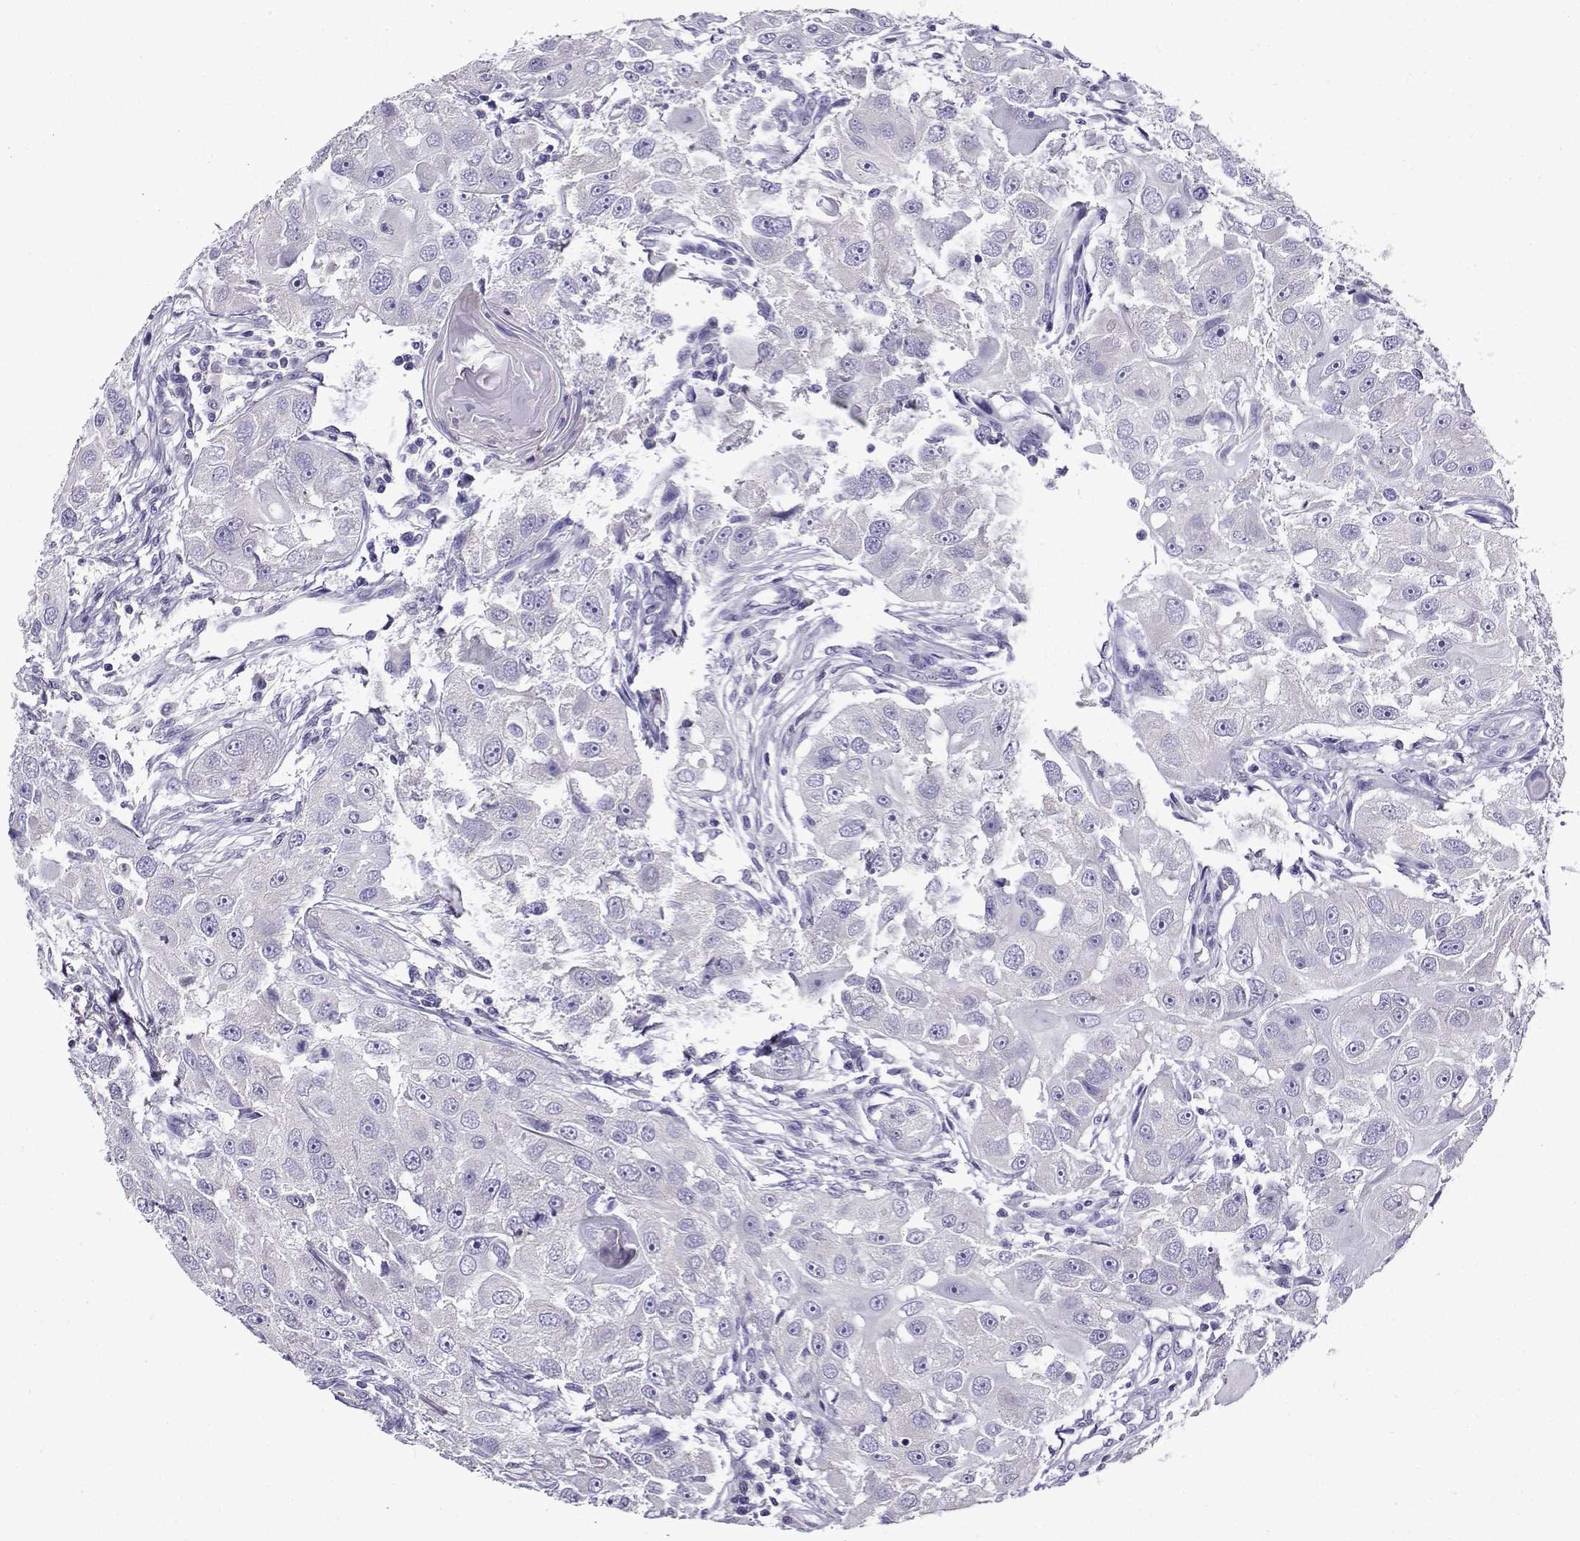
{"staining": {"intensity": "negative", "quantity": "none", "location": "none"}, "tissue": "head and neck cancer", "cell_type": "Tumor cells", "image_type": "cancer", "snomed": [{"axis": "morphology", "description": "Squamous cell carcinoma, NOS"}, {"axis": "topography", "description": "Head-Neck"}], "caption": "Head and neck cancer was stained to show a protein in brown. There is no significant staining in tumor cells. (Immunohistochemistry (ihc), brightfield microscopy, high magnification).", "gene": "LINGO1", "patient": {"sex": "male", "age": 51}}